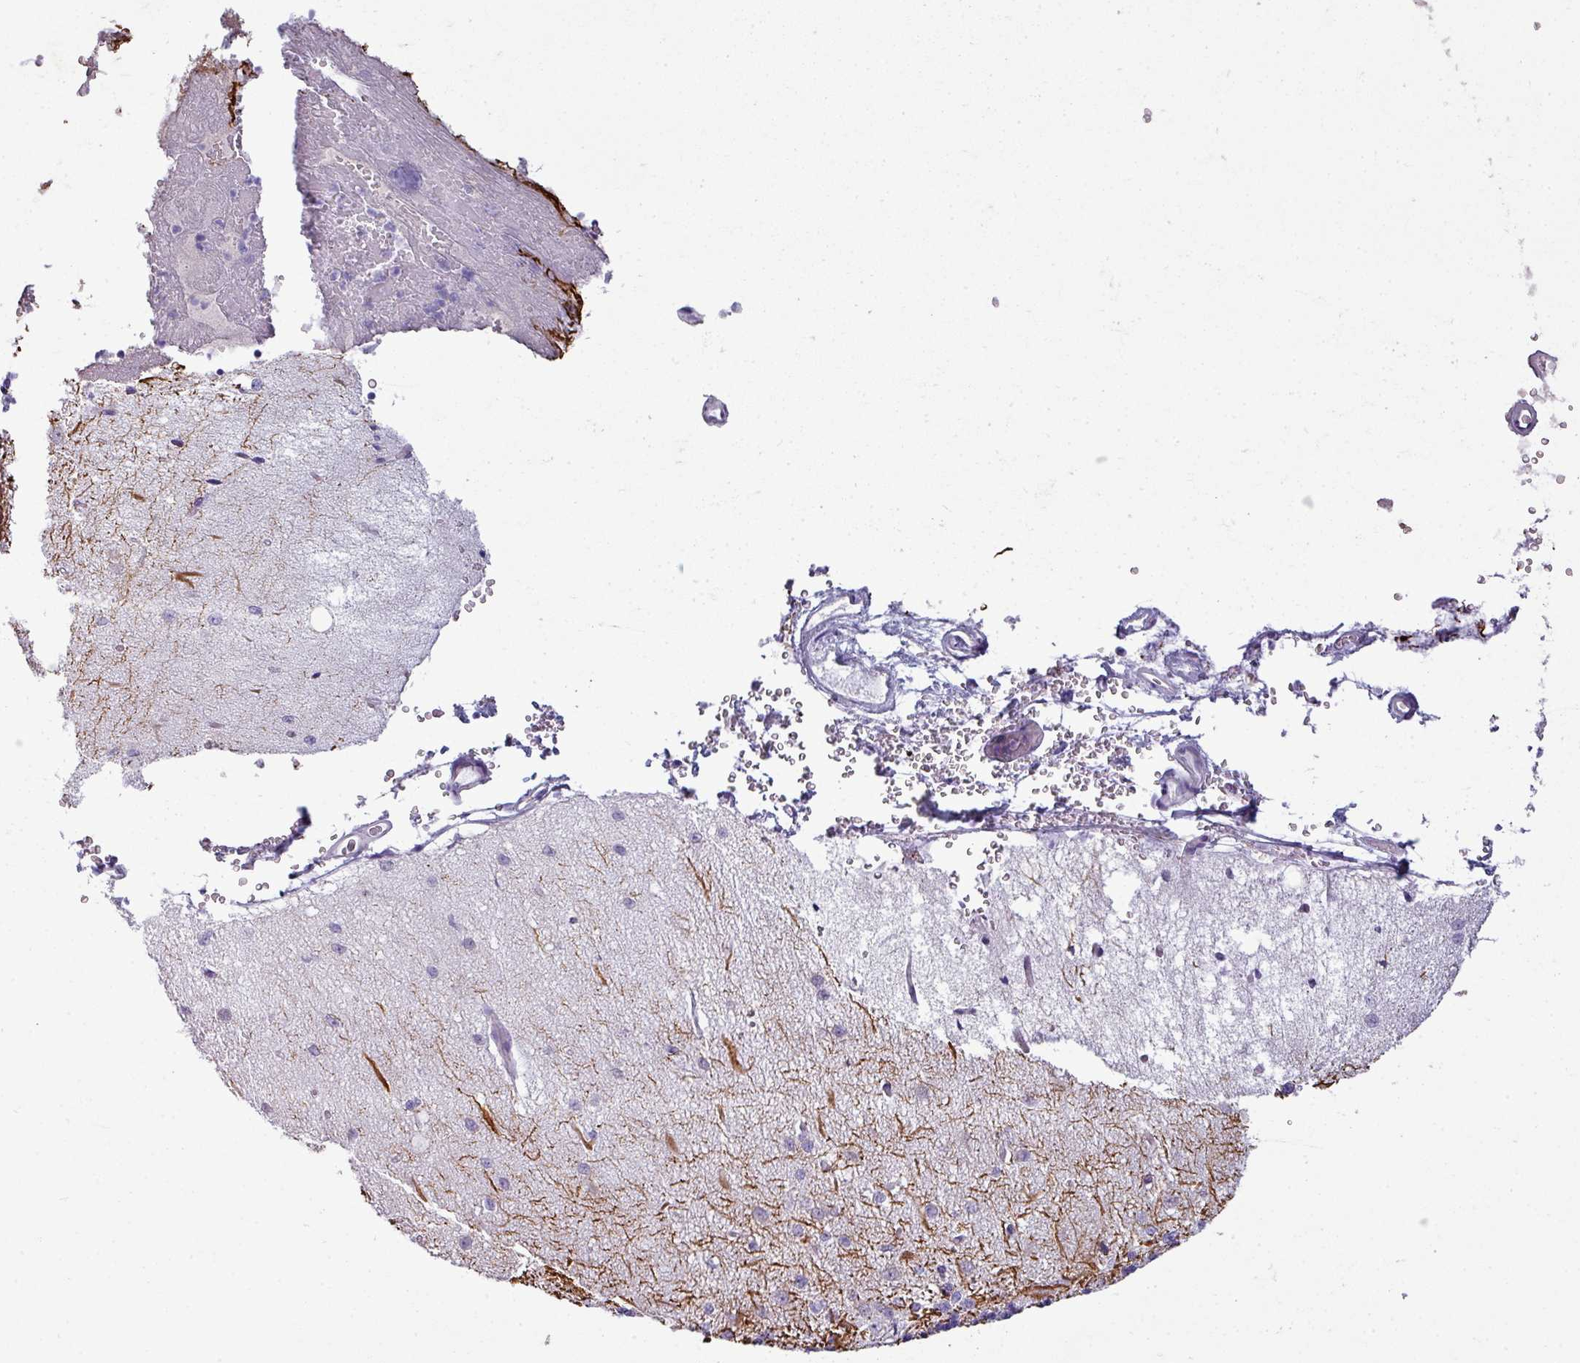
{"staining": {"intensity": "moderate", "quantity": "25%-75%", "location": "cytoplasmic/membranous"}, "tissue": "cerebellum", "cell_type": "Cells in granular layer", "image_type": "normal", "snomed": [{"axis": "morphology", "description": "Normal tissue, NOS"}, {"axis": "topography", "description": "Cerebellum"}], "caption": "A medium amount of moderate cytoplasmic/membranous positivity is present in about 25%-75% of cells in granular layer in benign cerebellum. Nuclei are stained in blue.", "gene": "DNAAF9", "patient": {"sex": "female", "age": 29}}